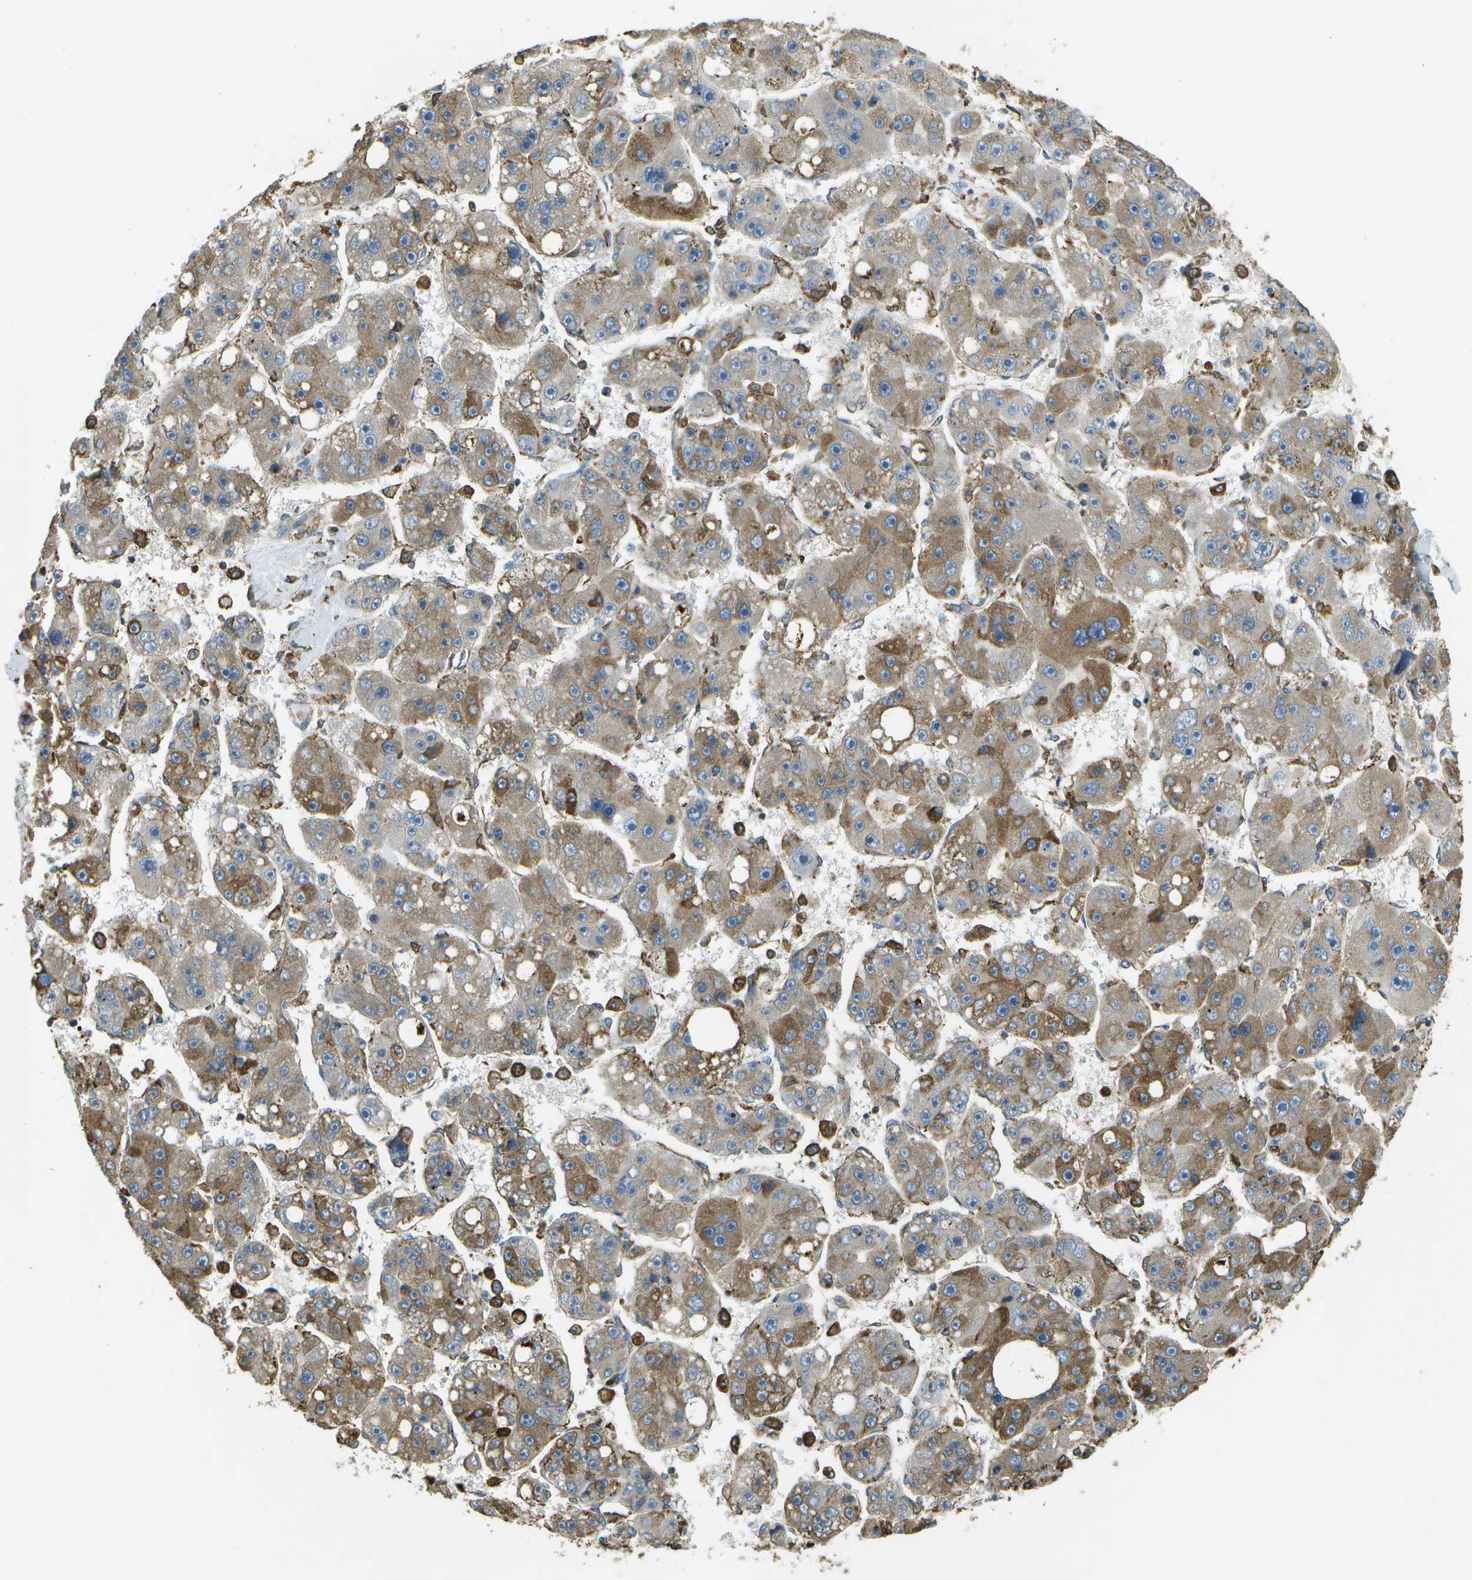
{"staining": {"intensity": "strong", "quantity": ">75%", "location": "cytoplasmic/membranous"}, "tissue": "liver cancer", "cell_type": "Tumor cells", "image_type": "cancer", "snomed": [{"axis": "morphology", "description": "Carcinoma, Hepatocellular, NOS"}, {"axis": "topography", "description": "Liver"}], "caption": "Liver cancer (hepatocellular carcinoma) stained with a protein marker exhibits strong staining in tumor cells.", "gene": "PDIA4", "patient": {"sex": "female", "age": 61}}